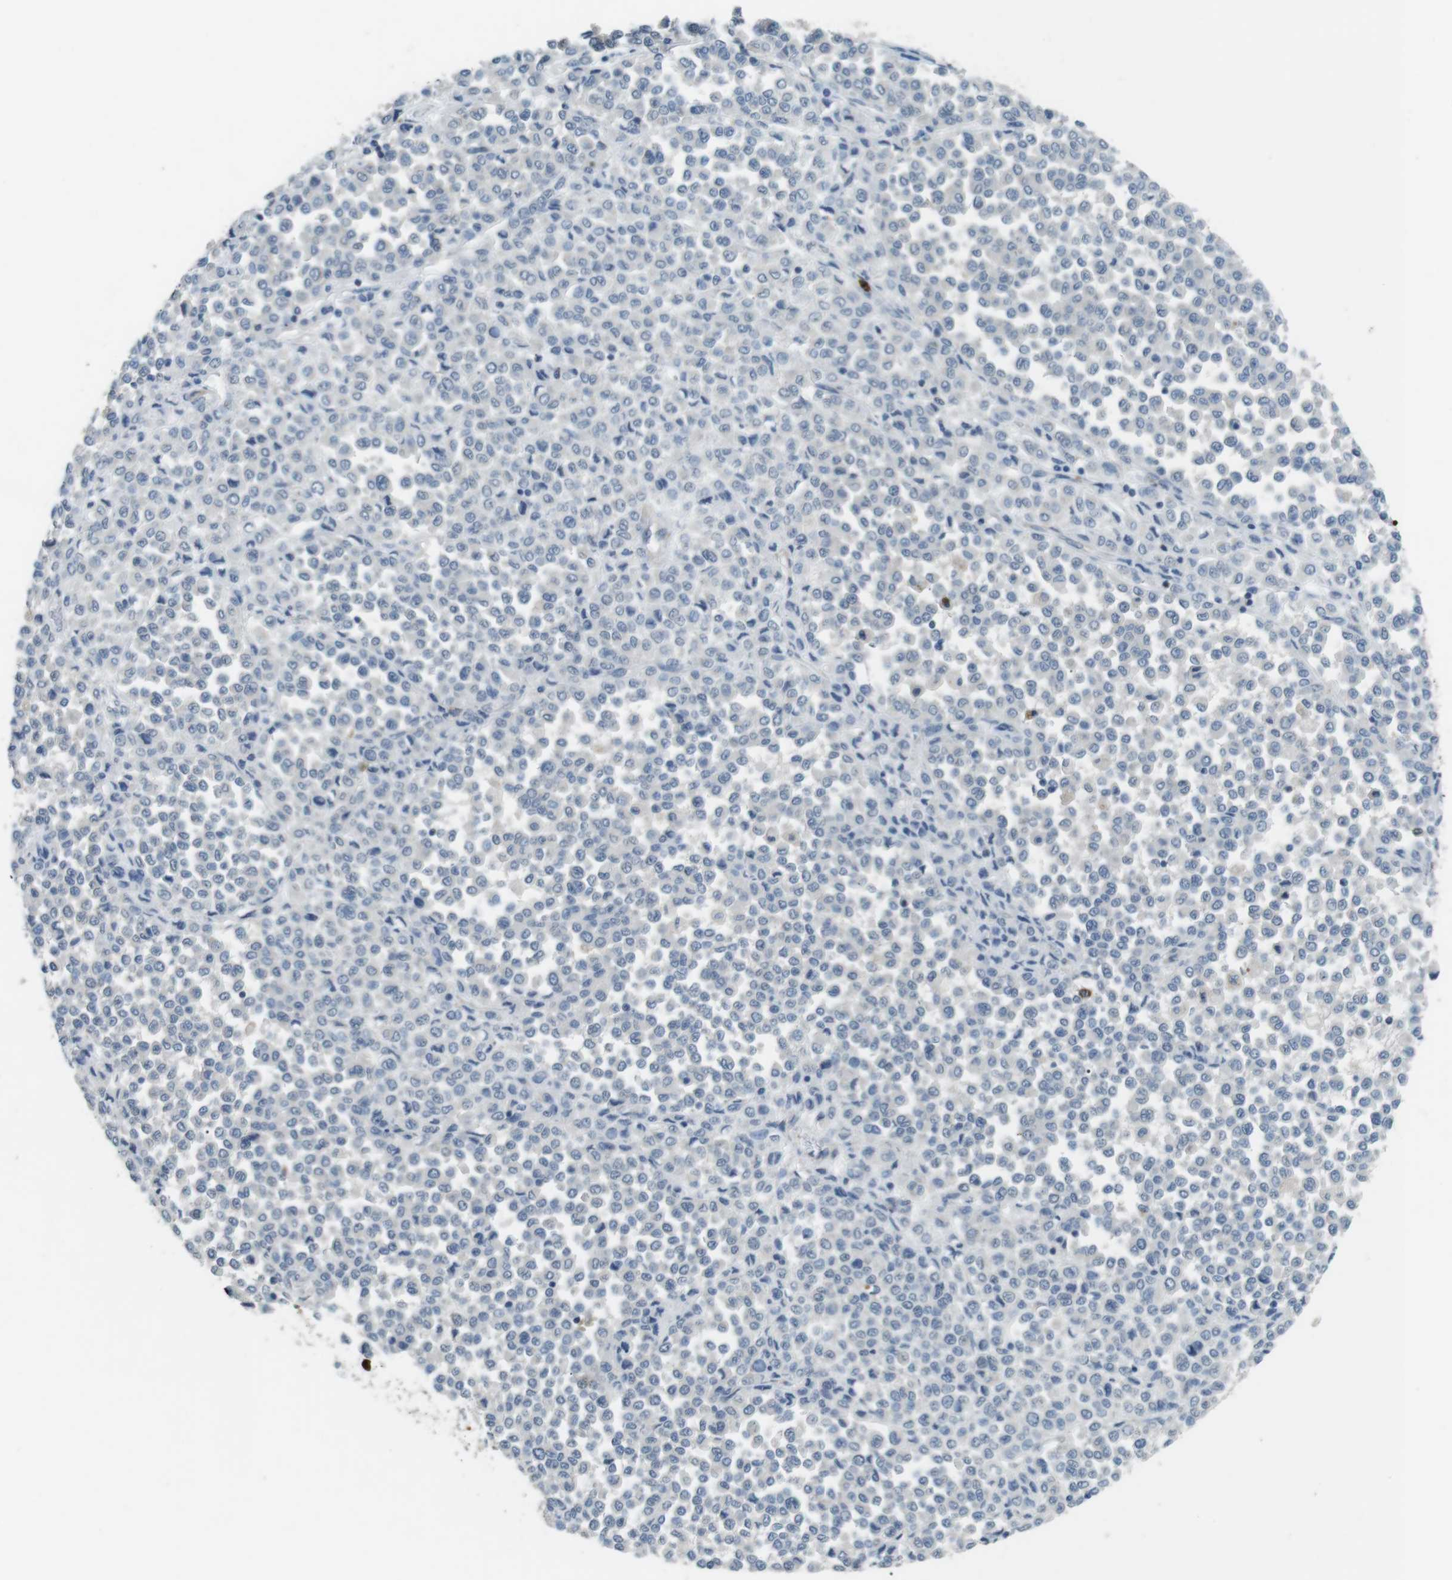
{"staining": {"intensity": "negative", "quantity": "none", "location": "none"}, "tissue": "melanoma", "cell_type": "Tumor cells", "image_type": "cancer", "snomed": [{"axis": "morphology", "description": "Malignant melanoma, Metastatic site"}, {"axis": "topography", "description": "Pancreas"}], "caption": "This is a photomicrograph of immunohistochemistry staining of melanoma, which shows no expression in tumor cells. The staining is performed using DAB brown chromogen with nuclei counter-stained in using hematoxylin.", "gene": "GZMM", "patient": {"sex": "female", "age": 30}}